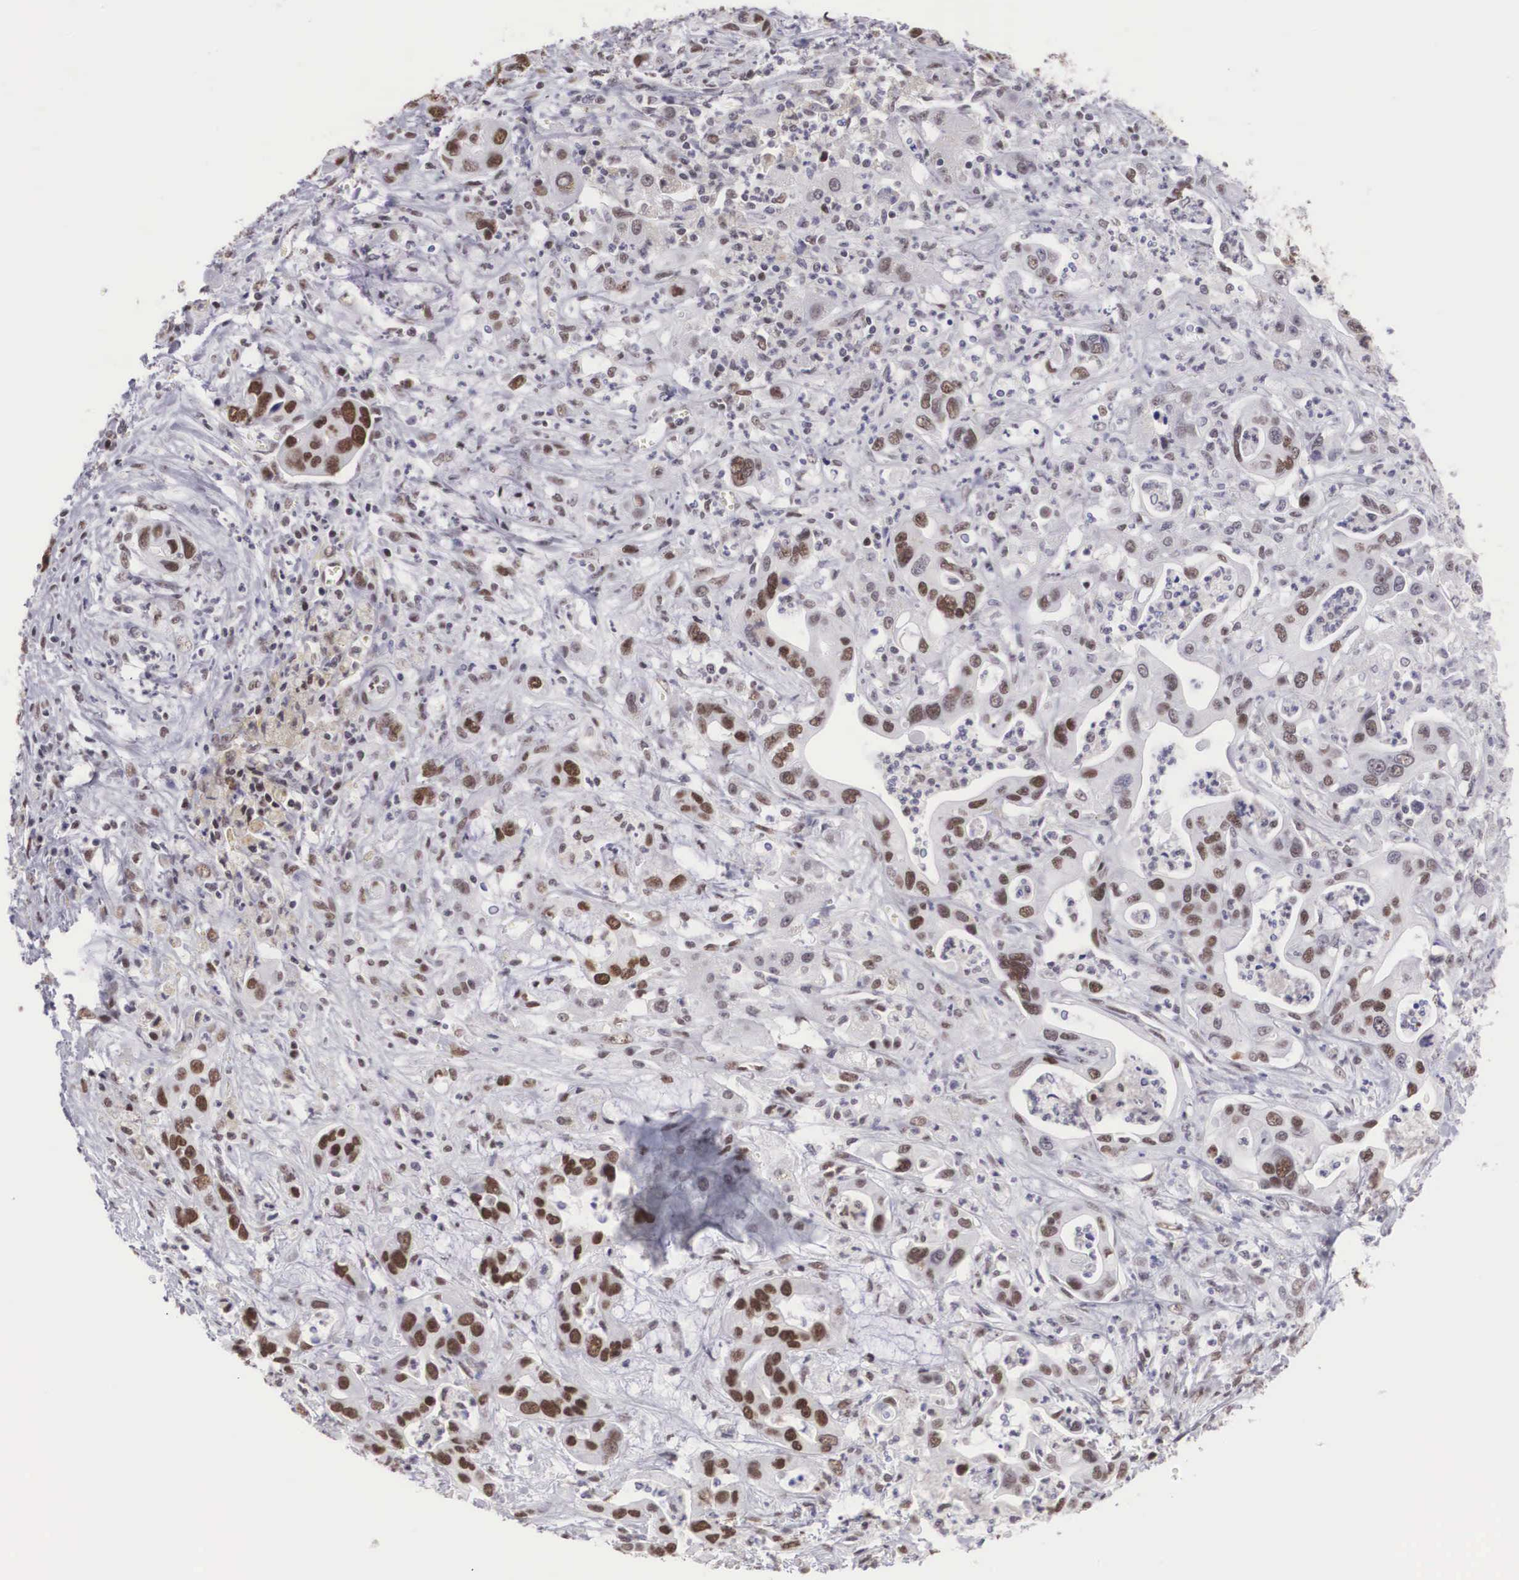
{"staining": {"intensity": "moderate", "quantity": "25%-75%", "location": "nuclear"}, "tissue": "liver cancer", "cell_type": "Tumor cells", "image_type": "cancer", "snomed": [{"axis": "morphology", "description": "Cholangiocarcinoma"}, {"axis": "topography", "description": "Liver"}], "caption": "This photomicrograph shows immunohistochemistry staining of liver cancer (cholangiocarcinoma), with medium moderate nuclear staining in approximately 25%-75% of tumor cells.", "gene": "CSTF2", "patient": {"sex": "female", "age": 65}}